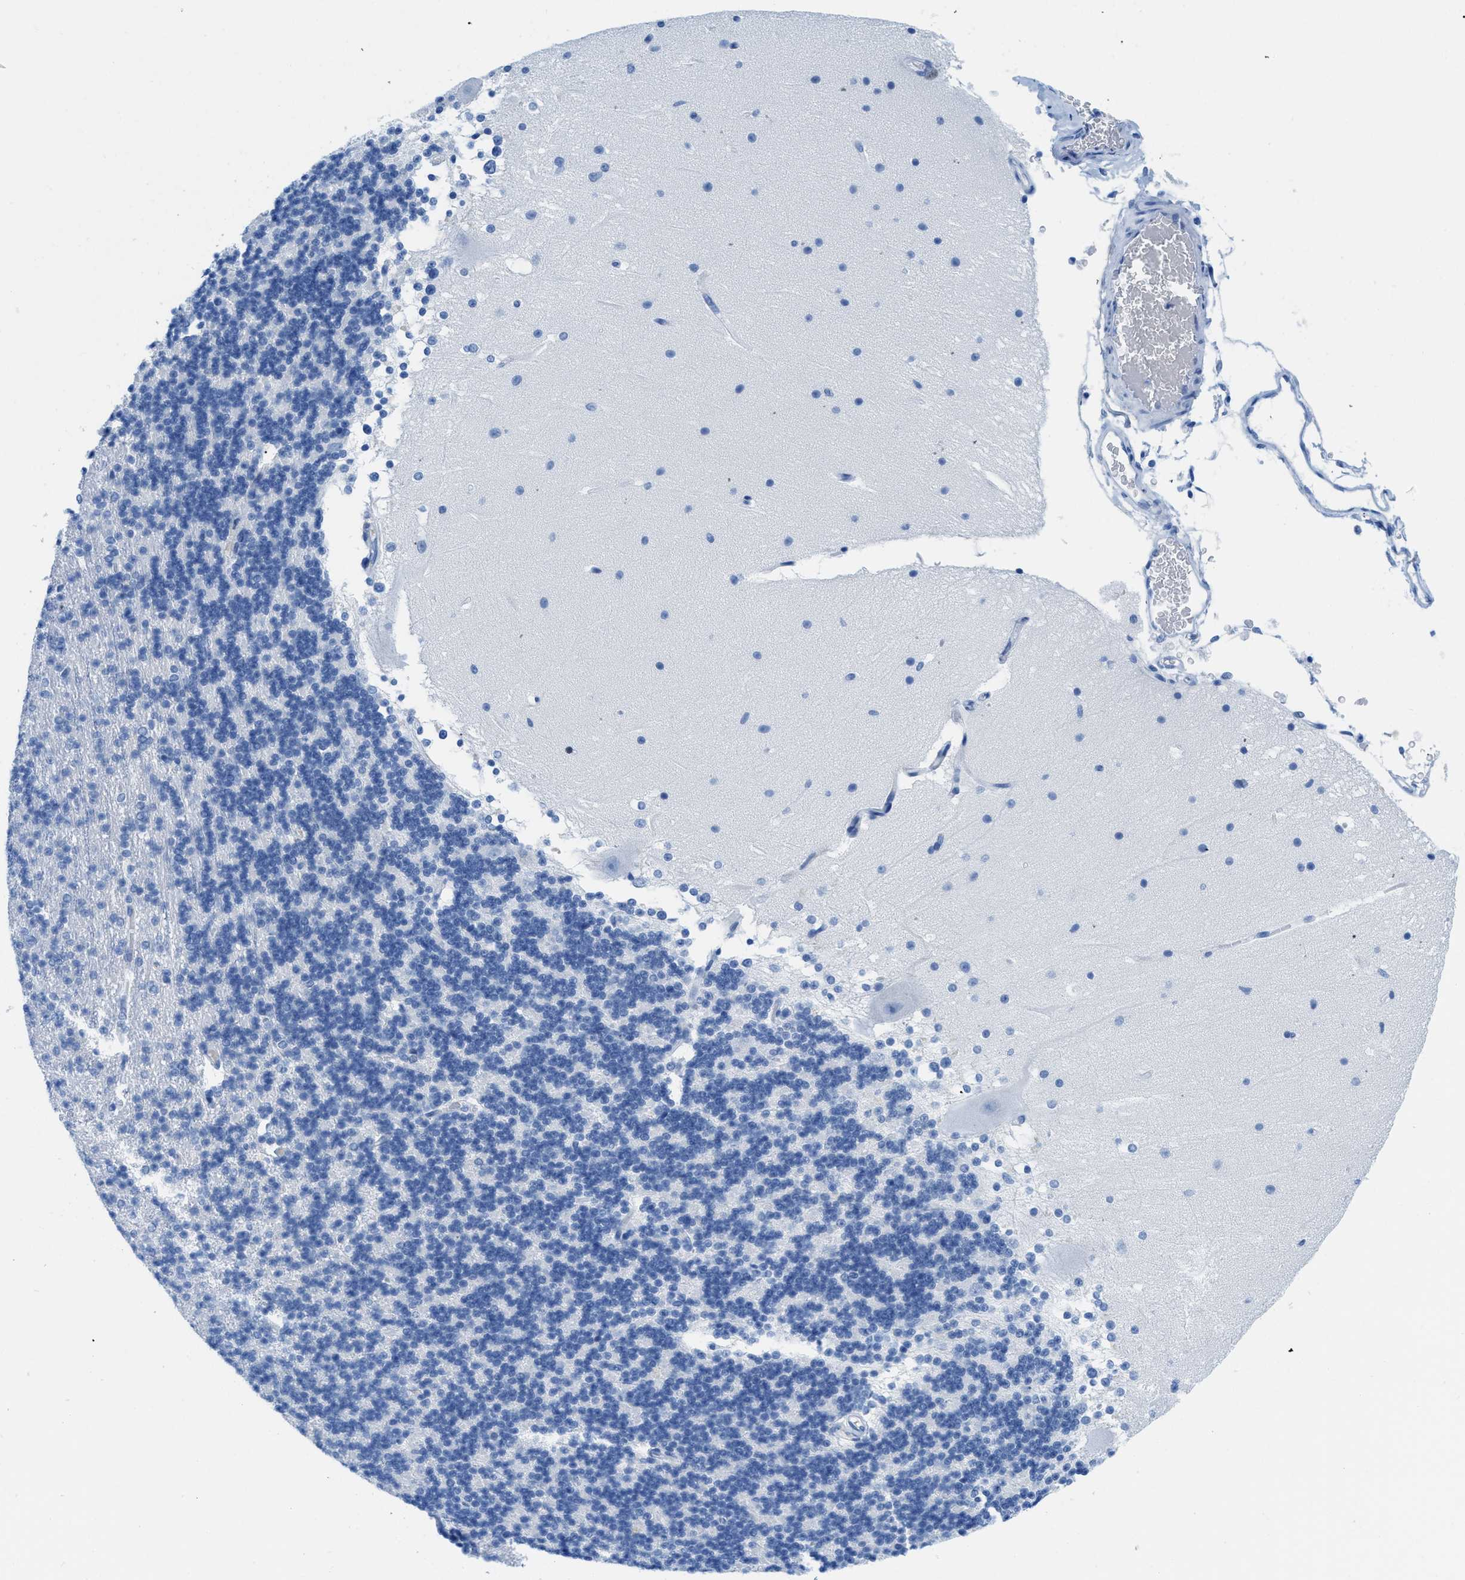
{"staining": {"intensity": "negative", "quantity": "none", "location": "none"}, "tissue": "cerebellum", "cell_type": "Cells in granular layer", "image_type": "normal", "snomed": [{"axis": "morphology", "description": "Normal tissue, NOS"}, {"axis": "topography", "description": "Cerebellum"}], "caption": "This is a histopathology image of immunohistochemistry (IHC) staining of benign cerebellum, which shows no positivity in cells in granular layer.", "gene": "COL3A1", "patient": {"sex": "female", "age": 19}}